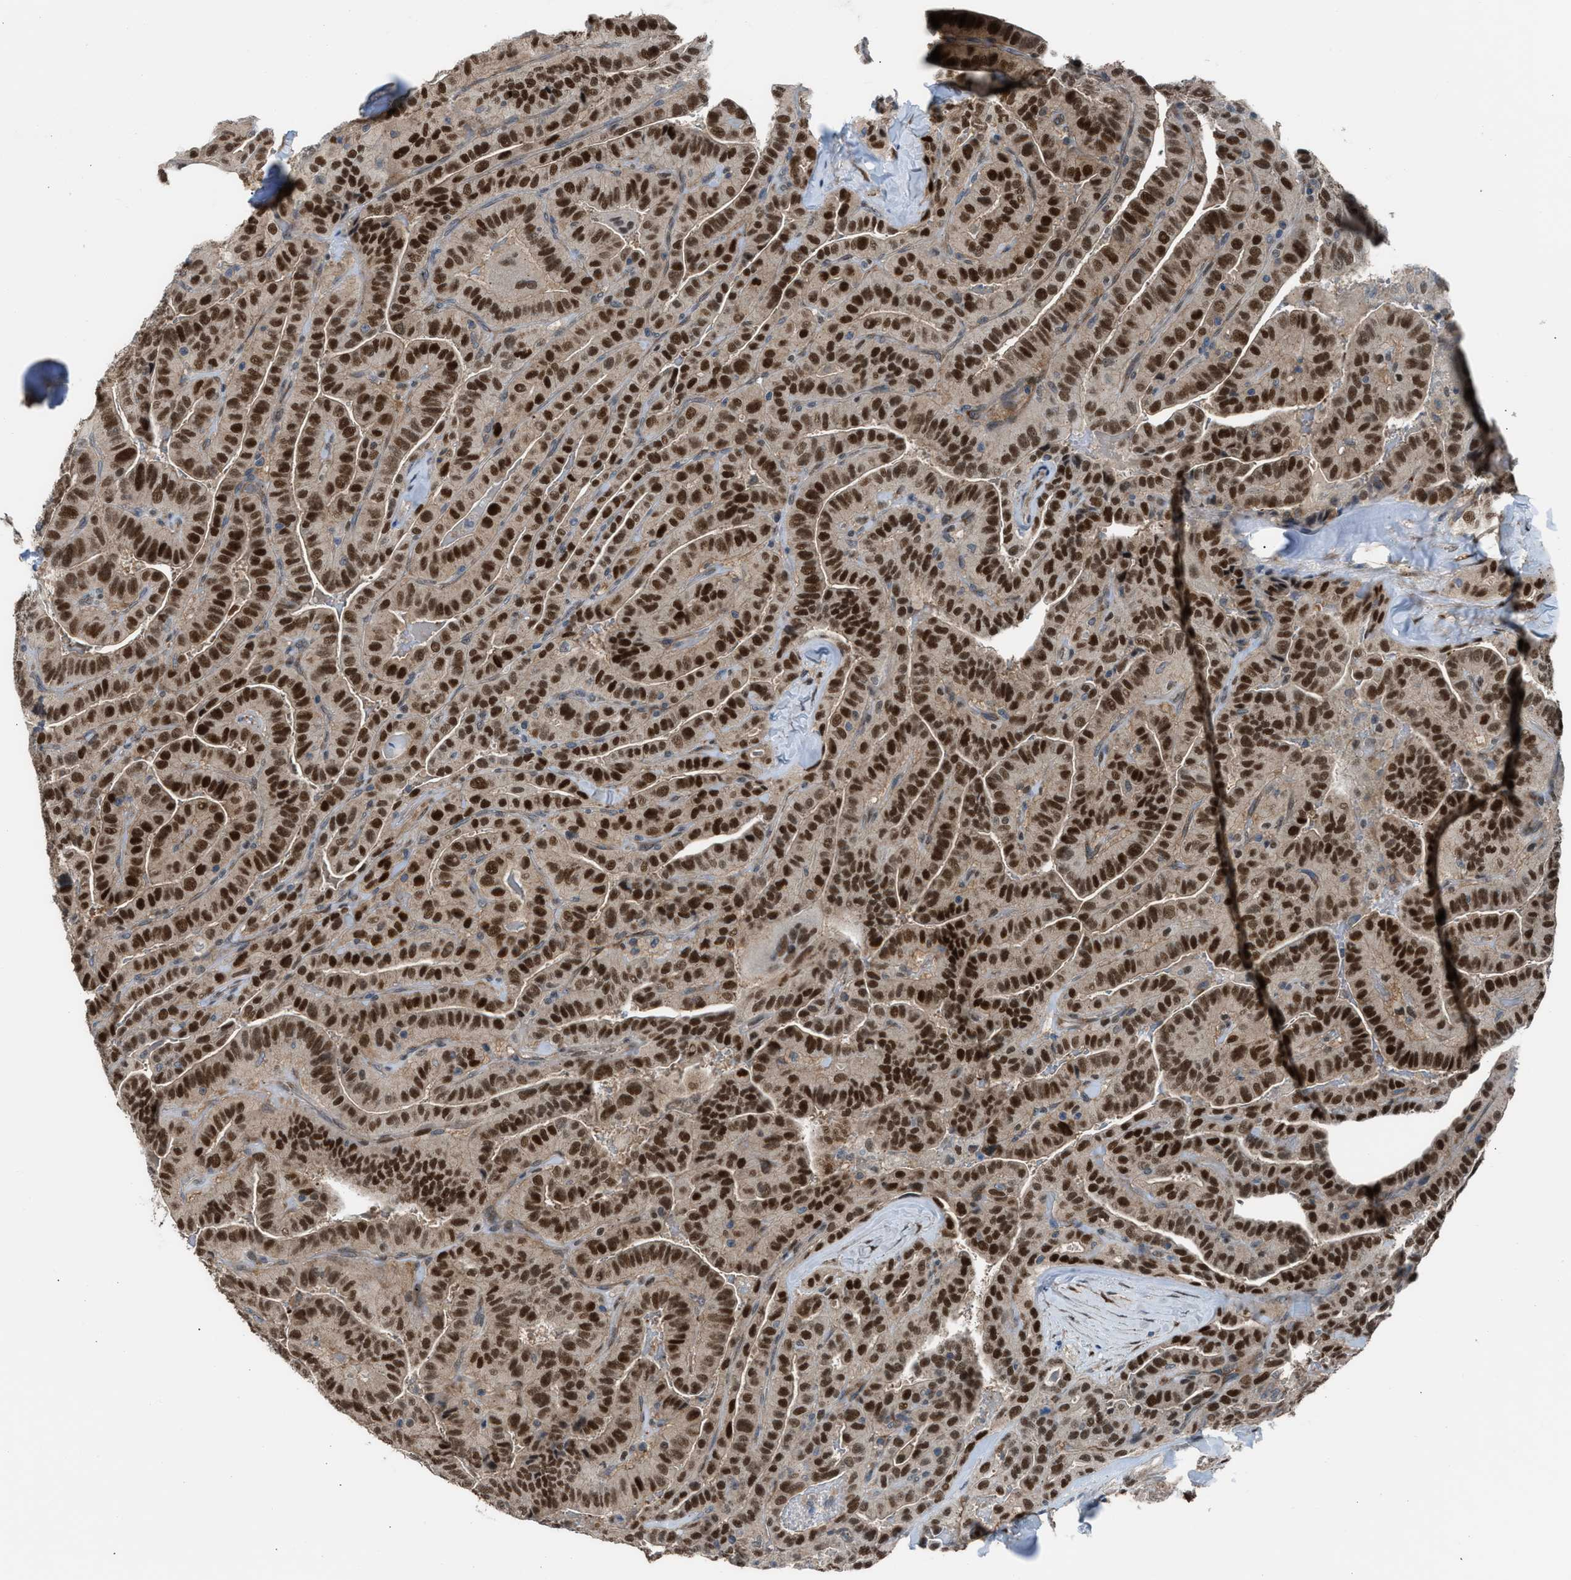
{"staining": {"intensity": "strong", "quantity": ">75%", "location": "cytoplasmic/membranous,nuclear"}, "tissue": "thyroid cancer", "cell_type": "Tumor cells", "image_type": "cancer", "snomed": [{"axis": "morphology", "description": "Papillary adenocarcinoma, NOS"}, {"axis": "topography", "description": "Thyroid gland"}], "caption": "Thyroid papillary adenocarcinoma stained for a protein displays strong cytoplasmic/membranous and nuclear positivity in tumor cells. Using DAB (3,3'-diaminobenzidine) (brown) and hematoxylin (blue) stains, captured at high magnification using brightfield microscopy.", "gene": "CRTC1", "patient": {"sex": "male", "age": 77}}